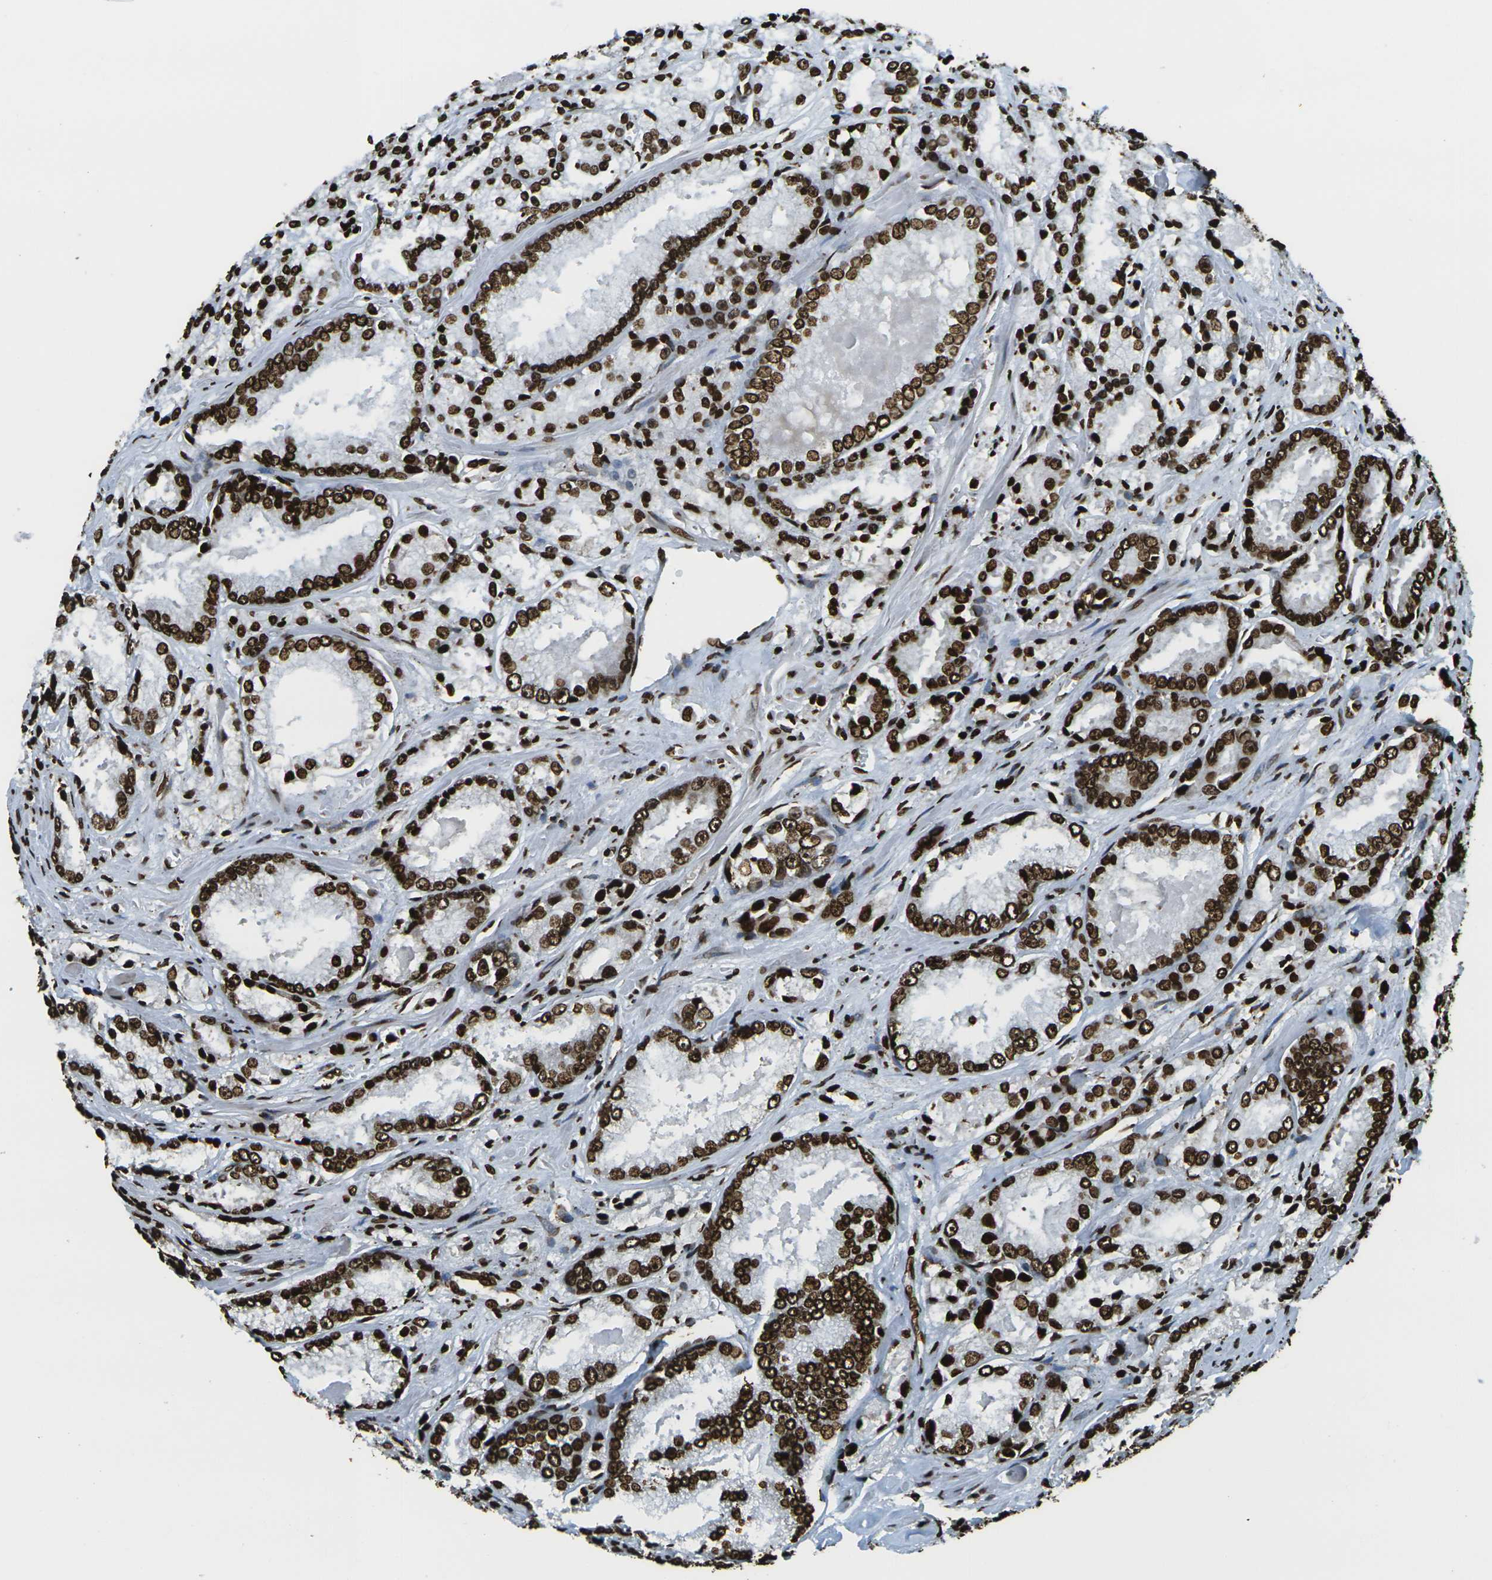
{"staining": {"intensity": "strong", "quantity": ">75%", "location": "nuclear"}, "tissue": "prostate cancer", "cell_type": "Tumor cells", "image_type": "cancer", "snomed": [{"axis": "morphology", "description": "Adenocarcinoma, Low grade"}, {"axis": "topography", "description": "Prostate"}], "caption": "Immunohistochemistry micrograph of neoplastic tissue: human prostate cancer stained using IHC demonstrates high levels of strong protein expression localized specifically in the nuclear of tumor cells, appearing as a nuclear brown color.", "gene": "H1-2", "patient": {"sex": "male", "age": 64}}